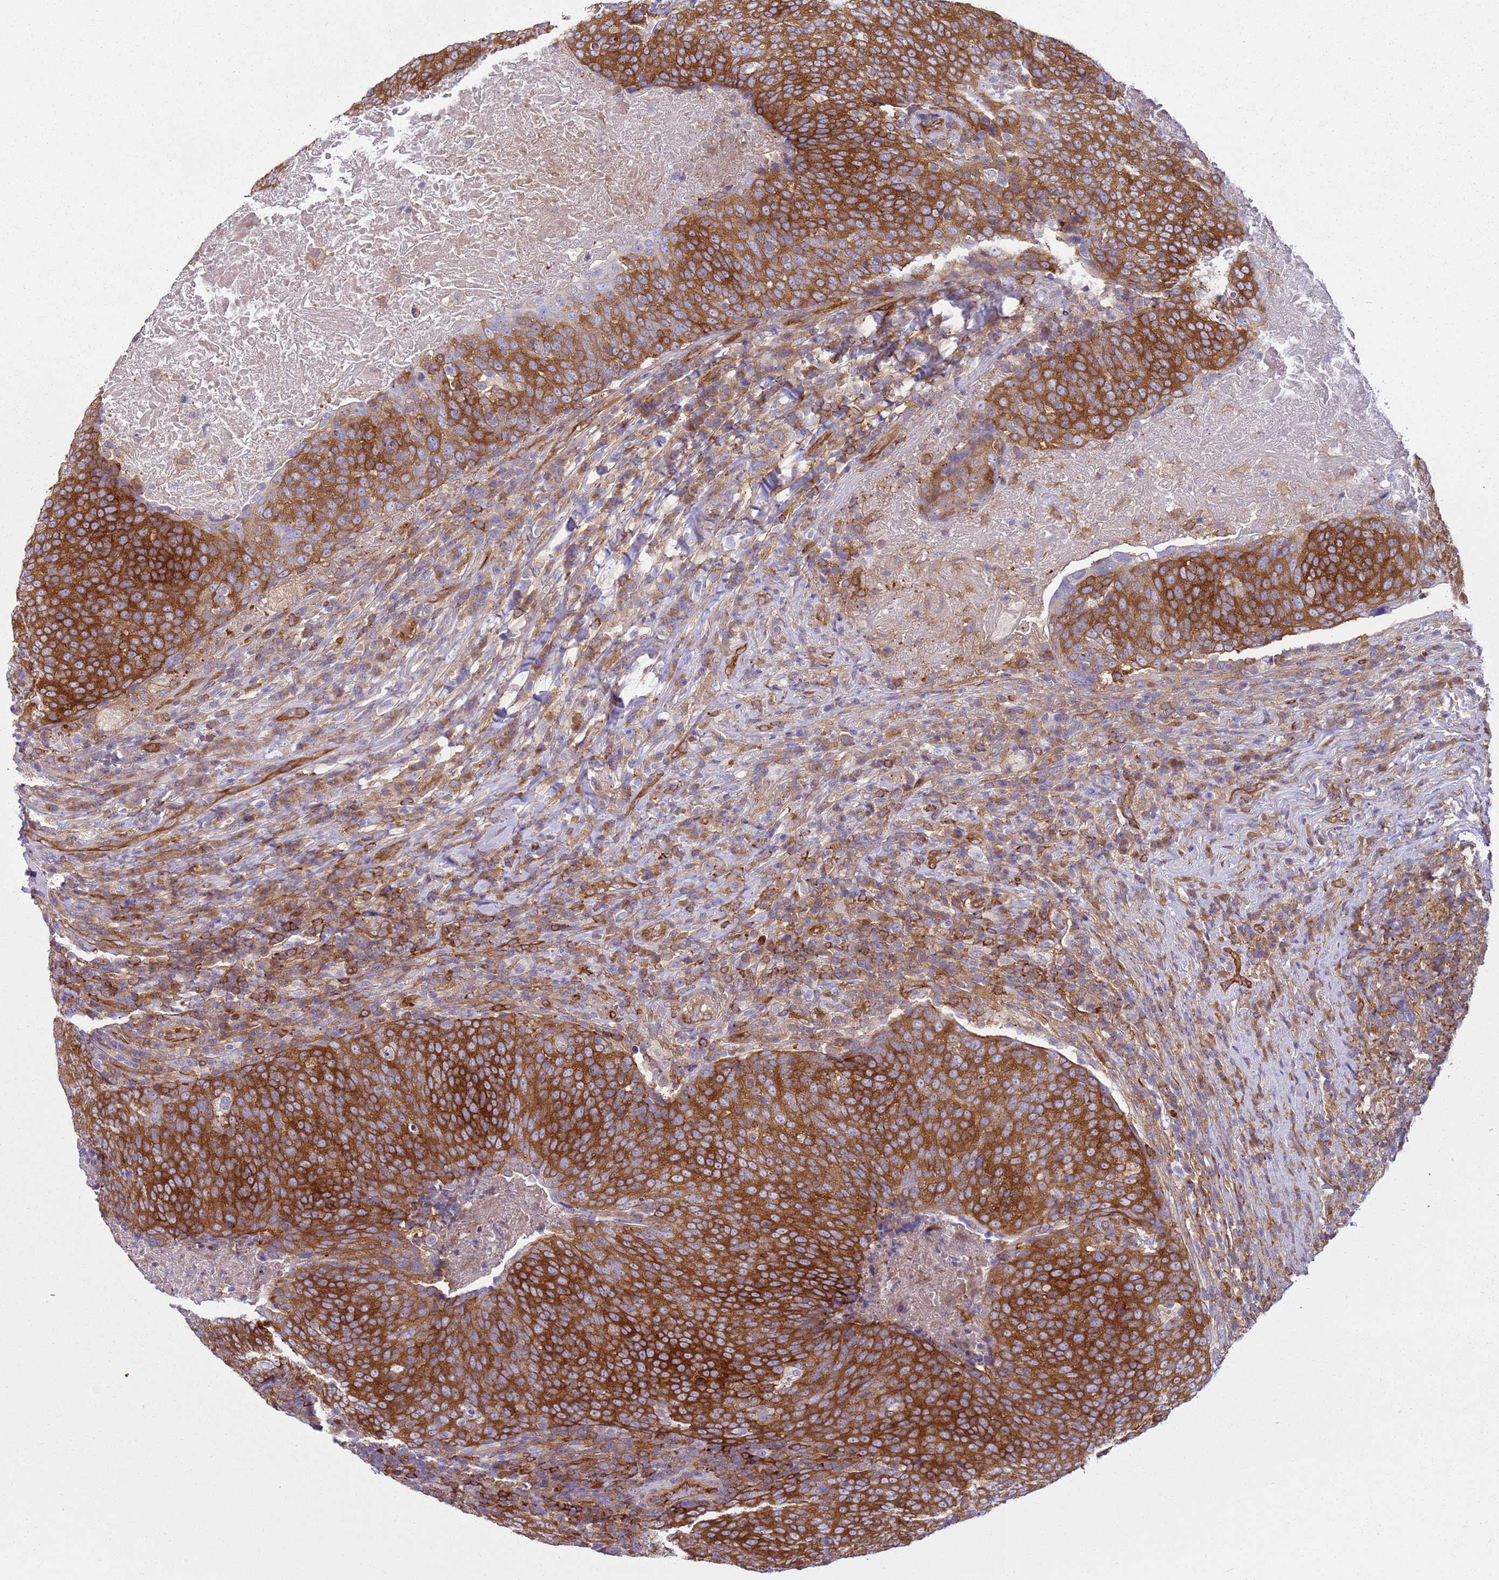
{"staining": {"intensity": "strong", "quantity": ">75%", "location": "cytoplasmic/membranous"}, "tissue": "head and neck cancer", "cell_type": "Tumor cells", "image_type": "cancer", "snomed": [{"axis": "morphology", "description": "Squamous cell carcinoma, NOS"}, {"axis": "morphology", "description": "Squamous cell carcinoma, metastatic, NOS"}, {"axis": "topography", "description": "Lymph node"}, {"axis": "topography", "description": "Head-Neck"}], "caption": "Human head and neck squamous cell carcinoma stained for a protein (brown) reveals strong cytoplasmic/membranous positive positivity in approximately >75% of tumor cells.", "gene": "SNX21", "patient": {"sex": "male", "age": 62}}